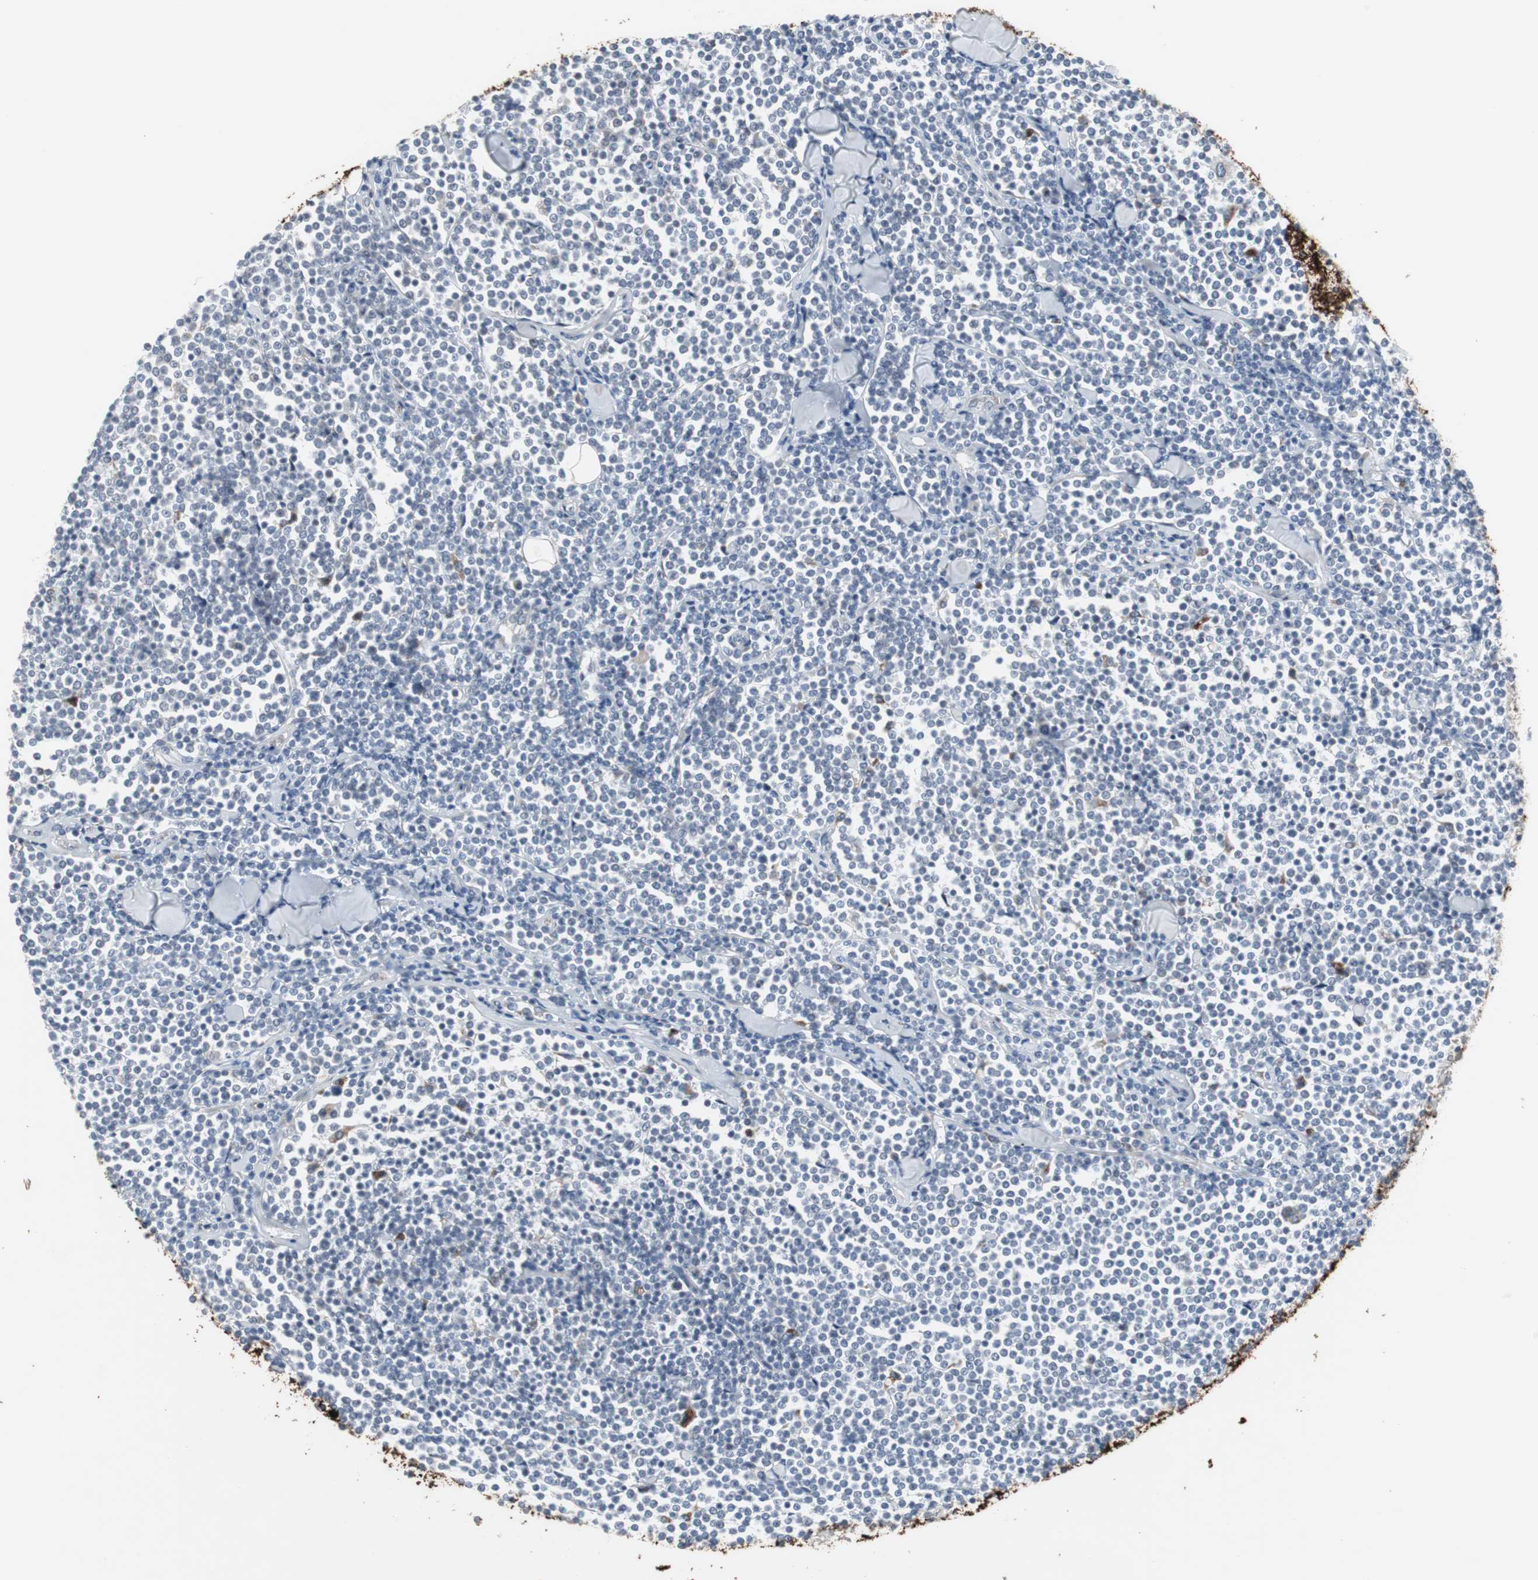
{"staining": {"intensity": "negative", "quantity": "none", "location": "none"}, "tissue": "lymphoma", "cell_type": "Tumor cells", "image_type": "cancer", "snomed": [{"axis": "morphology", "description": "Malignant lymphoma, non-Hodgkin's type, Low grade"}, {"axis": "topography", "description": "Soft tissue"}], "caption": "Human lymphoma stained for a protein using immunohistochemistry reveals no positivity in tumor cells.", "gene": "GBA1", "patient": {"sex": "male", "age": 92}}